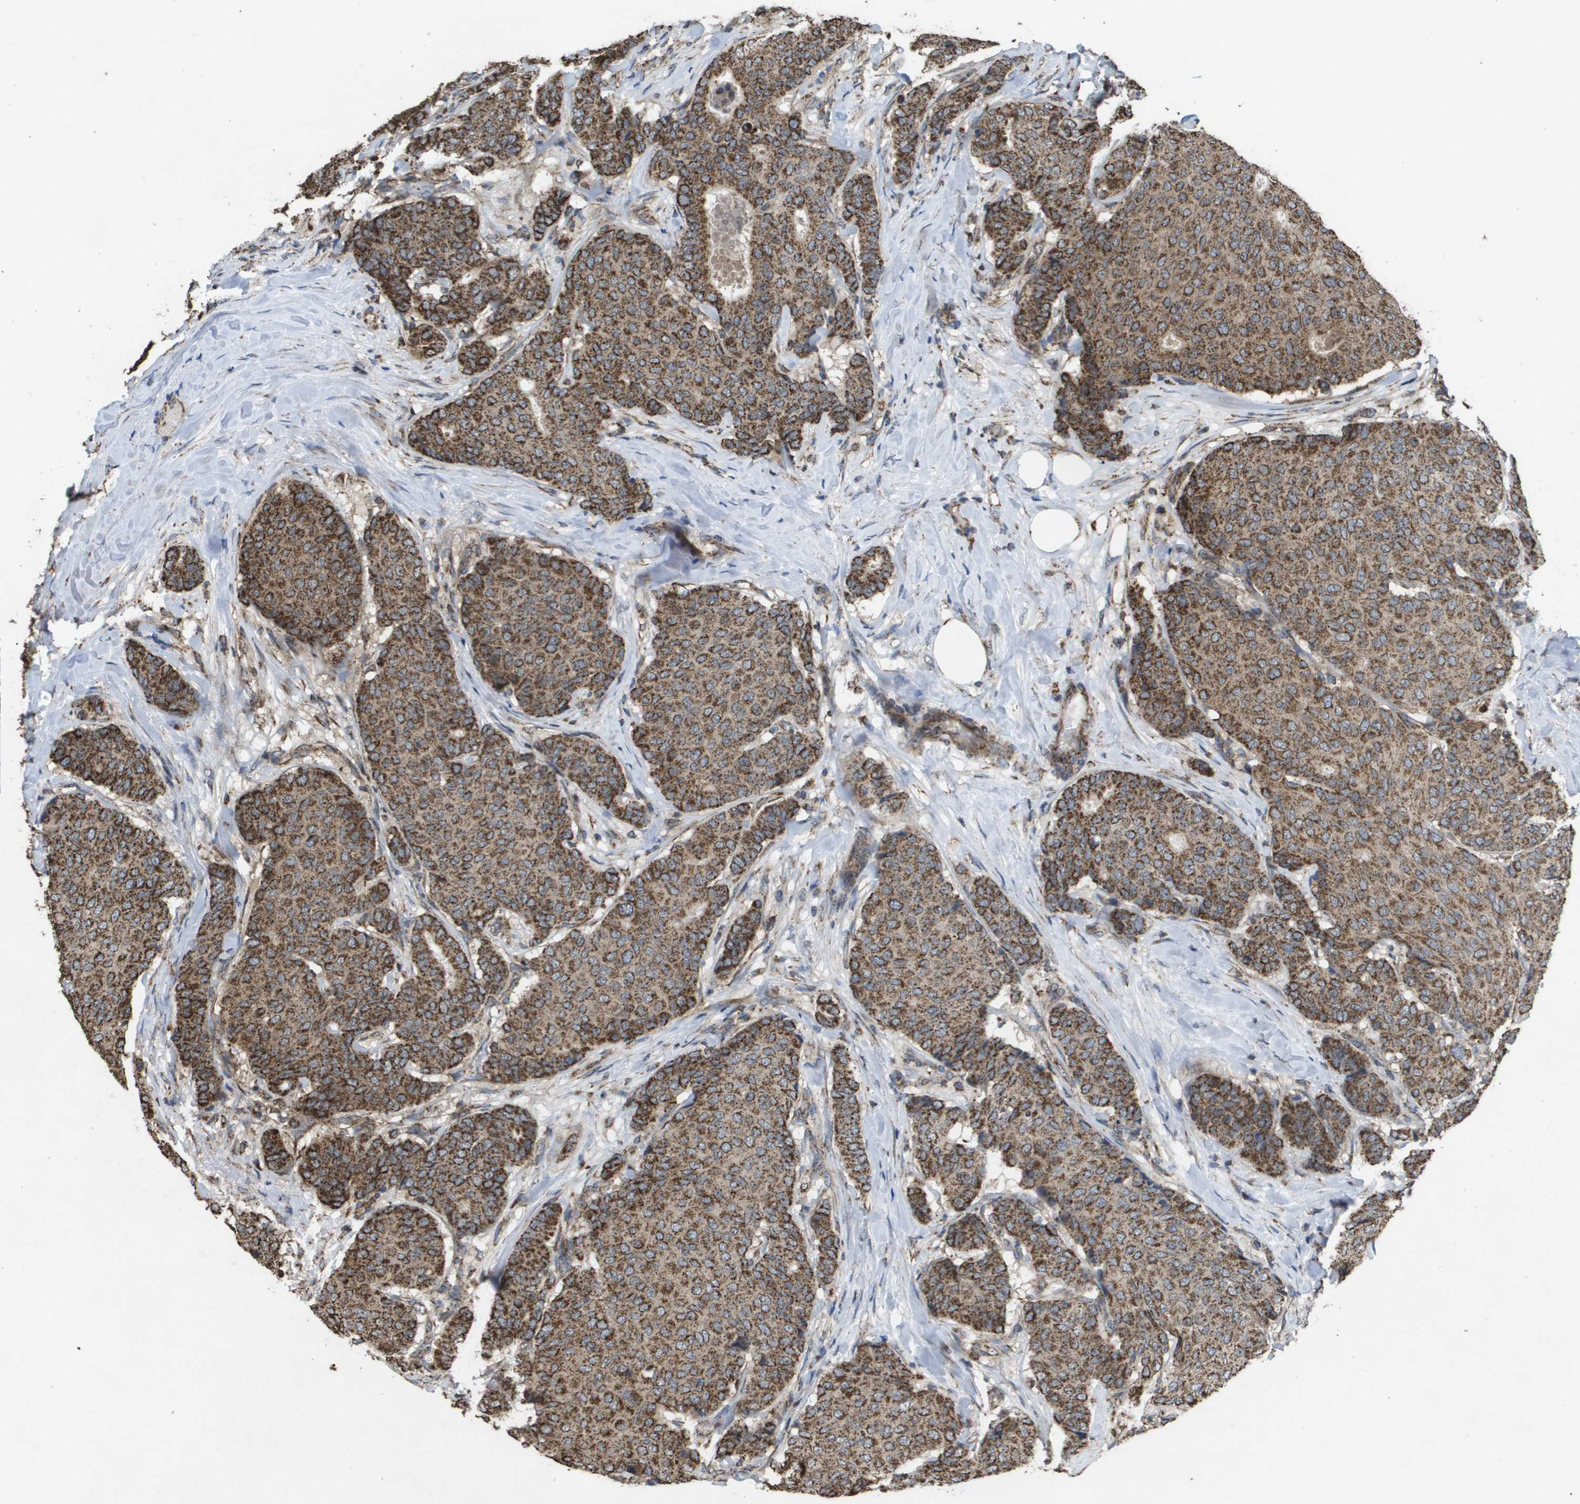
{"staining": {"intensity": "strong", "quantity": ">75%", "location": "cytoplasmic/membranous"}, "tissue": "breast cancer", "cell_type": "Tumor cells", "image_type": "cancer", "snomed": [{"axis": "morphology", "description": "Duct carcinoma"}, {"axis": "topography", "description": "Breast"}], "caption": "The immunohistochemical stain labels strong cytoplasmic/membranous positivity in tumor cells of breast intraductal carcinoma tissue.", "gene": "HSPE1", "patient": {"sex": "female", "age": 75}}